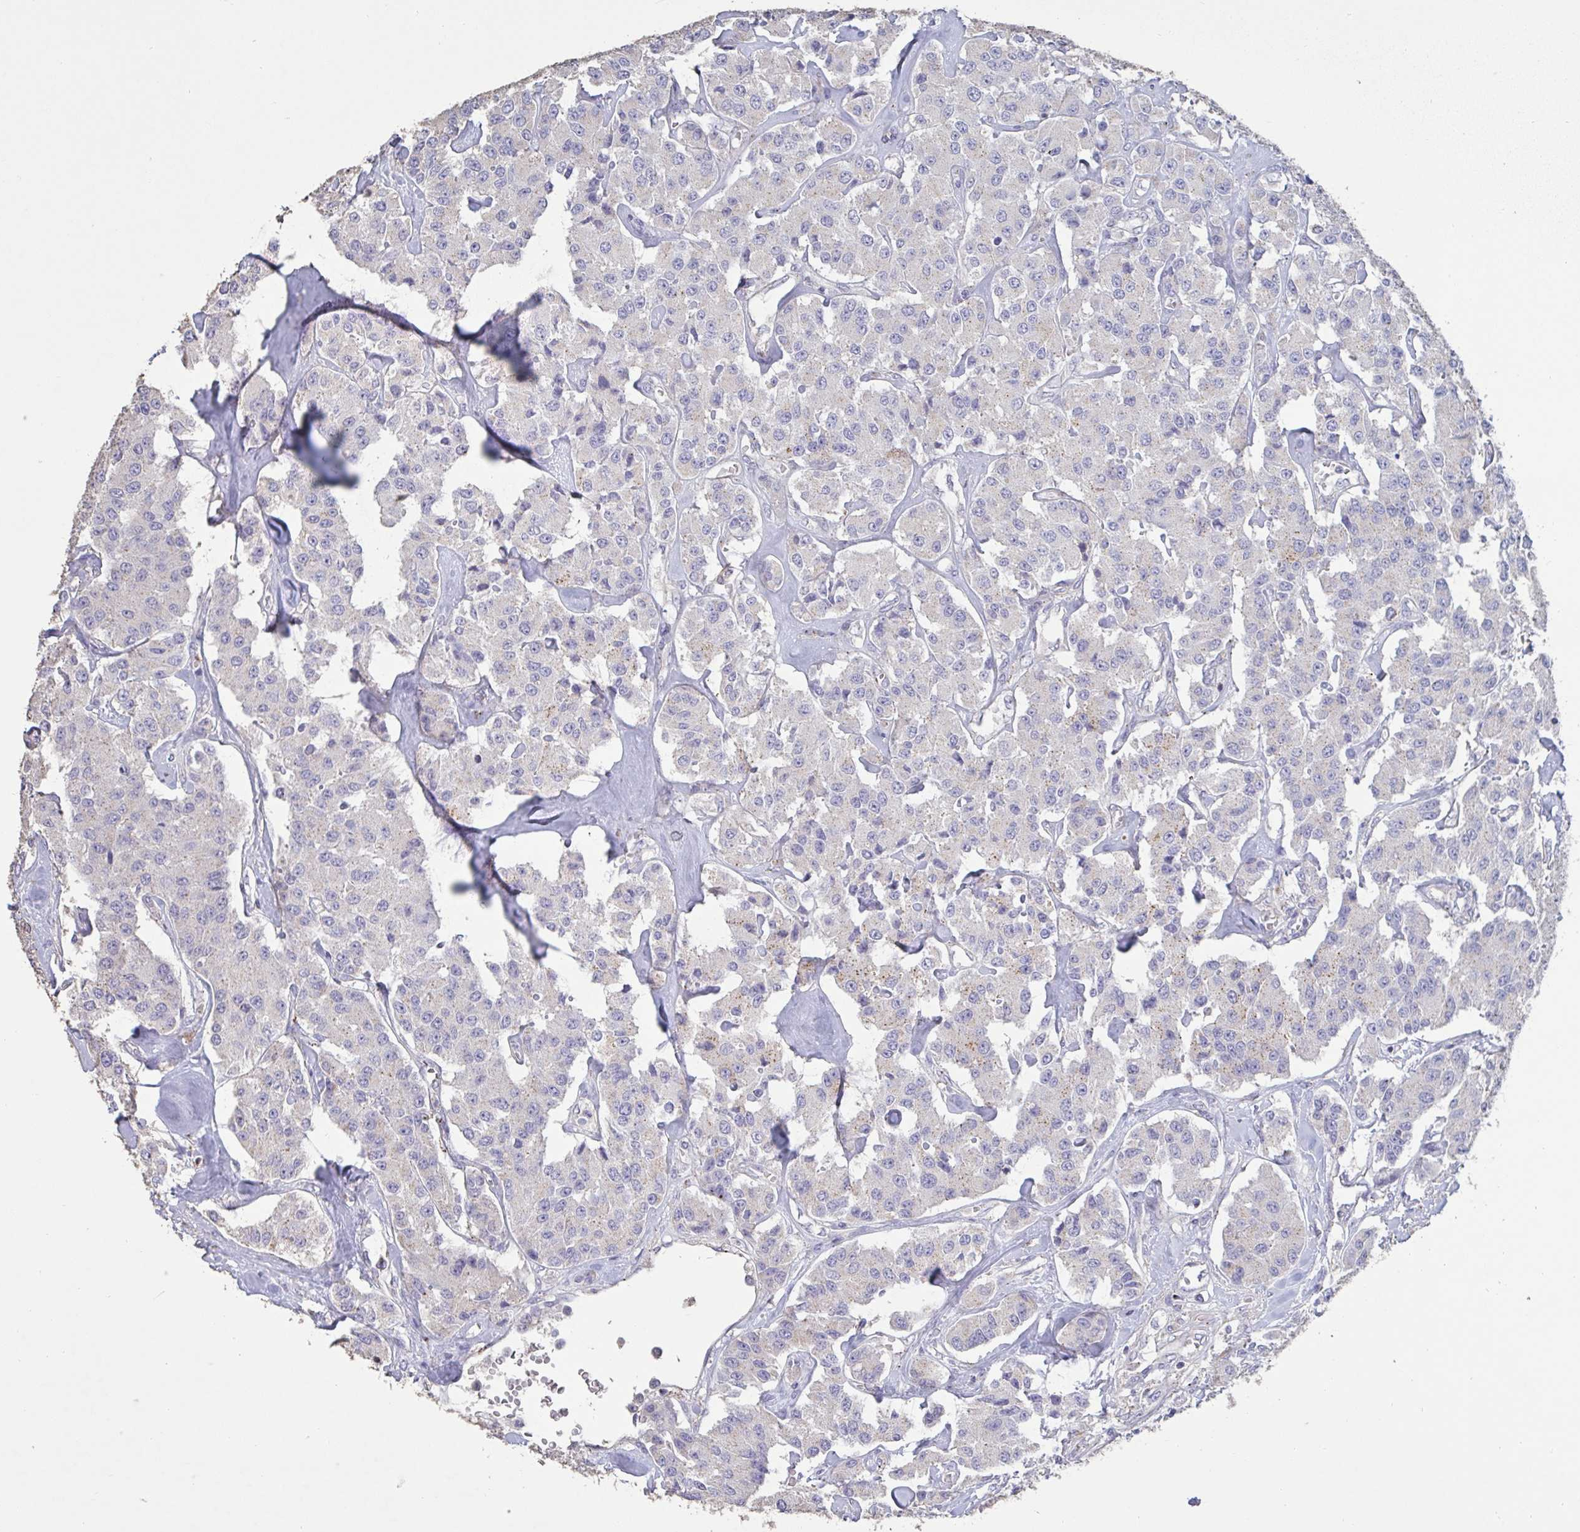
{"staining": {"intensity": "negative", "quantity": "none", "location": "none"}, "tissue": "carcinoid", "cell_type": "Tumor cells", "image_type": "cancer", "snomed": [{"axis": "morphology", "description": "Carcinoid, malignant, NOS"}, {"axis": "topography", "description": "Pancreas"}], "caption": "IHC photomicrograph of human carcinoid (malignant) stained for a protein (brown), which exhibits no expression in tumor cells. The staining is performed using DAB (3,3'-diaminobenzidine) brown chromogen with nuclei counter-stained in using hematoxylin.", "gene": "CHMP5", "patient": {"sex": "male", "age": 41}}